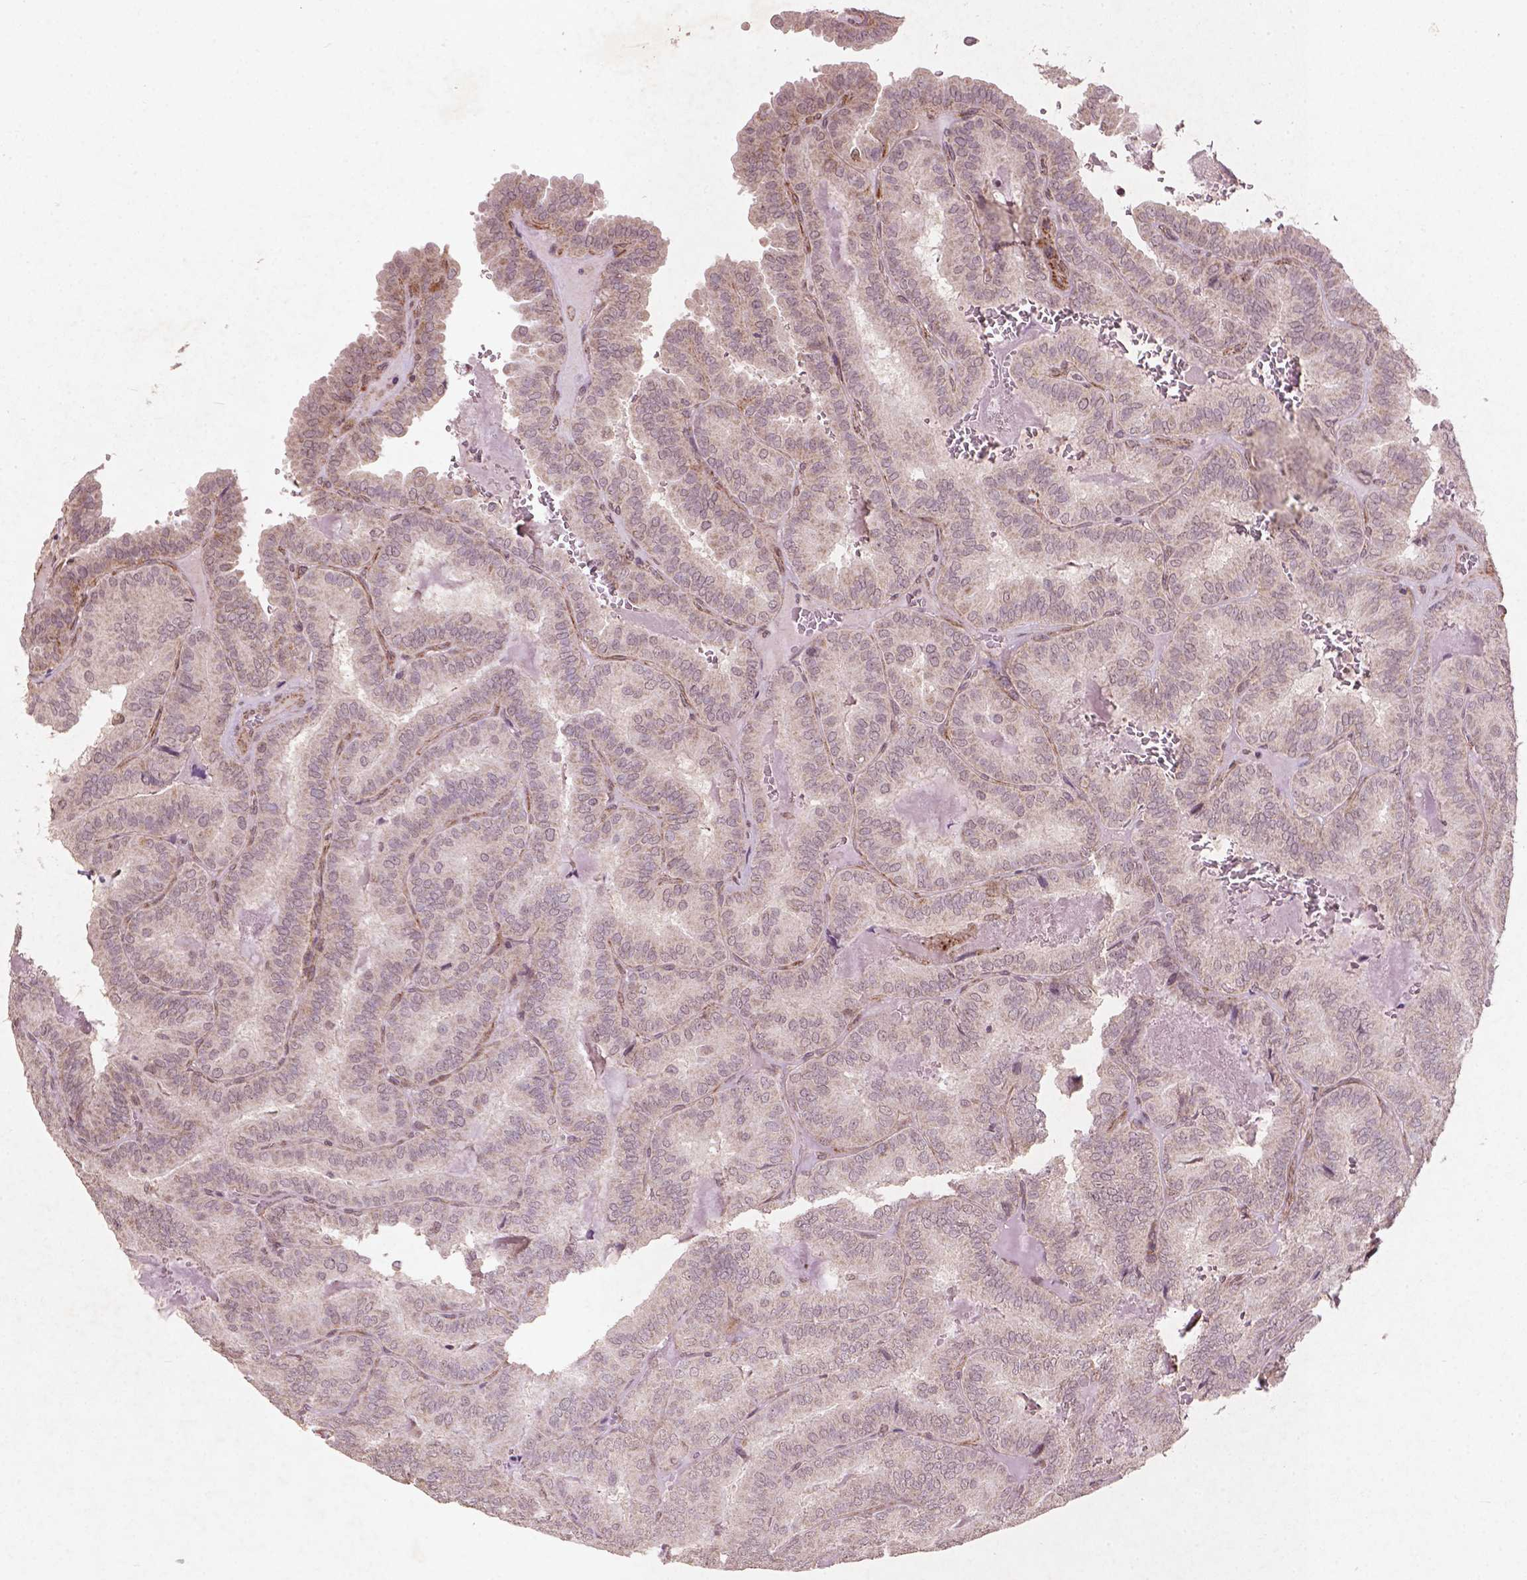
{"staining": {"intensity": "negative", "quantity": "none", "location": "none"}, "tissue": "thyroid cancer", "cell_type": "Tumor cells", "image_type": "cancer", "snomed": [{"axis": "morphology", "description": "Papillary adenocarcinoma, NOS"}, {"axis": "topography", "description": "Thyroid gland"}], "caption": "Immunohistochemistry (IHC) photomicrograph of thyroid papillary adenocarcinoma stained for a protein (brown), which reveals no staining in tumor cells. (Stains: DAB immunohistochemistry with hematoxylin counter stain, Microscopy: brightfield microscopy at high magnification).", "gene": "SMAD2", "patient": {"sex": "female", "age": 75}}